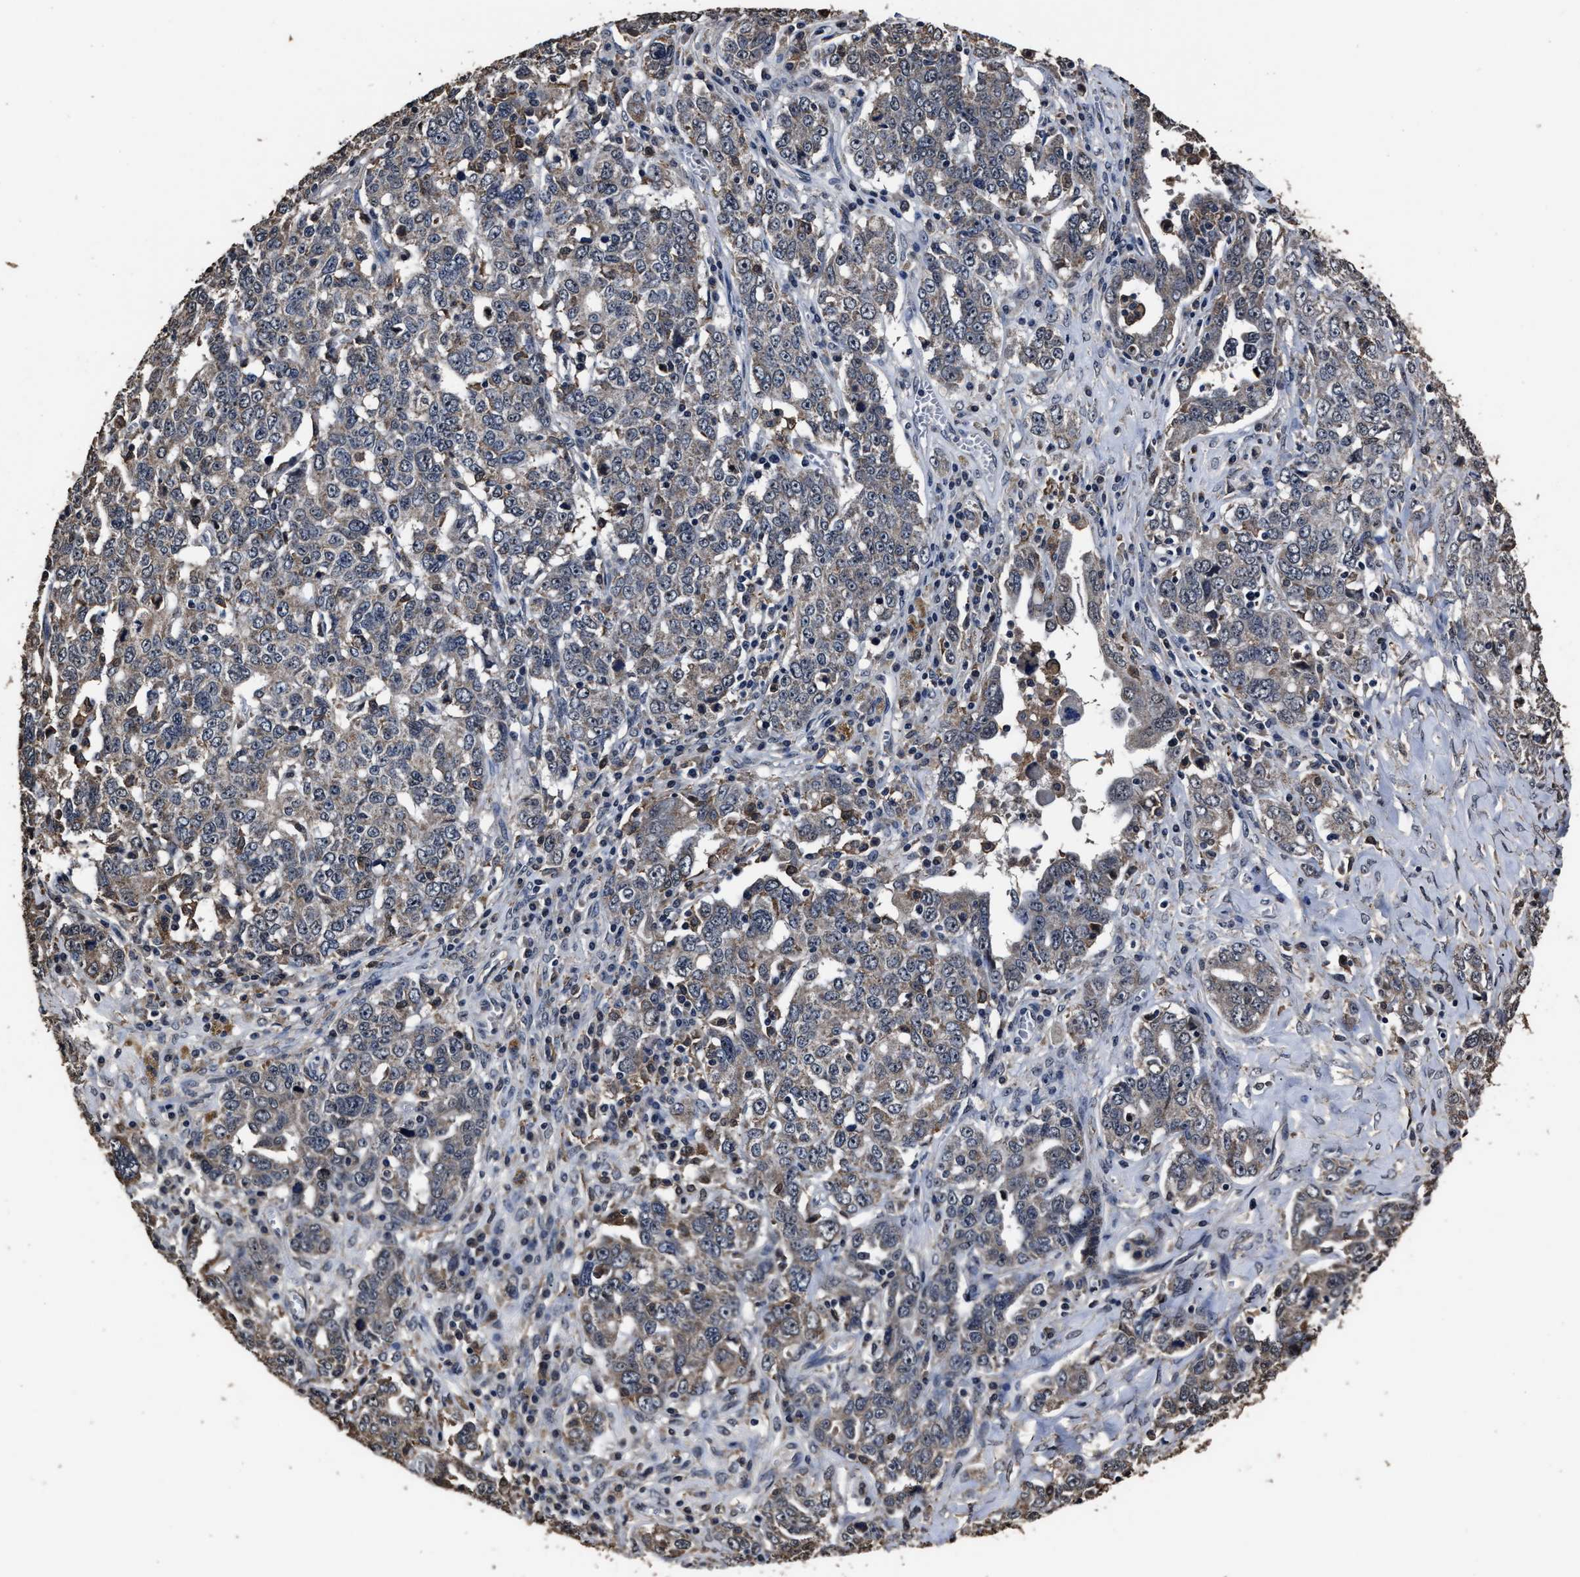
{"staining": {"intensity": "weak", "quantity": "25%-75%", "location": "cytoplasmic/membranous"}, "tissue": "ovarian cancer", "cell_type": "Tumor cells", "image_type": "cancer", "snomed": [{"axis": "morphology", "description": "Carcinoma, endometroid"}, {"axis": "topography", "description": "Ovary"}], "caption": "Brown immunohistochemical staining in human endometroid carcinoma (ovarian) displays weak cytoplasmic/membranous positivity in approximately 25%-75% of tumor cells.", "gene": "RSBN1L", "patient": {"sex": "female", "age": 62}}